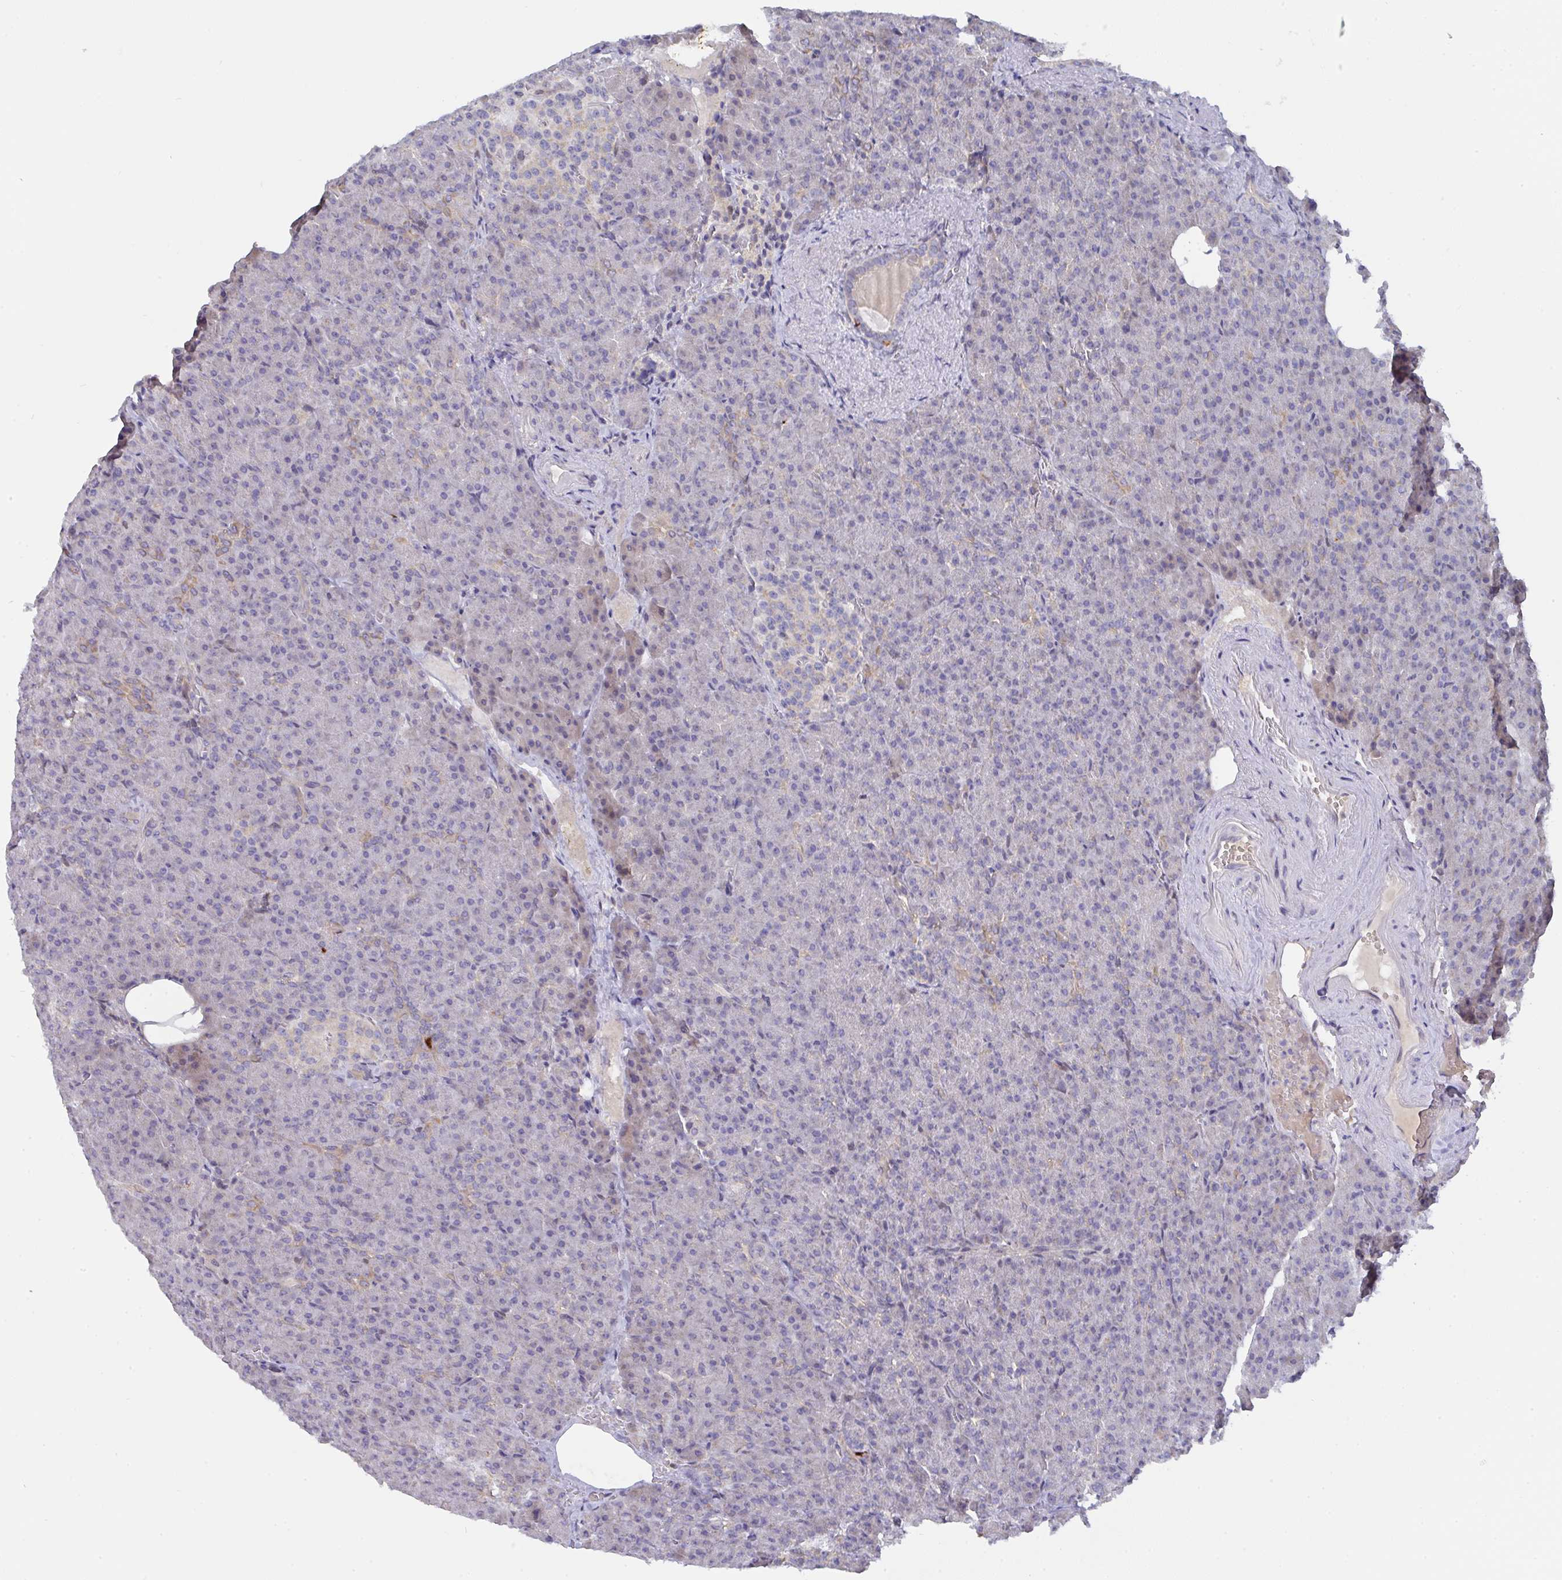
{"staining": {"intensity": "negative", "quantity": "none", "location": "none"}, "tissue": "pancreas", "cell_type": "Exocrine glandular cells", "image_type": "normal", "snomed": [{"axis": "morphology", "description": "Normal tissue, NOS"}, {"axis": "topography", "description": "Pancreas"}], "caption": "DAB (3,3'-diaminobenzidine) immunohistochemical staining of unremarkable pancreas demonstrates no significant positivity in exocrine glandular cells. (Brightfield microscopy of DAB immunohistochemistry at high magnification).", "gene": "L3HYPDH", "patient": {"sex": "female", "age": 74}}